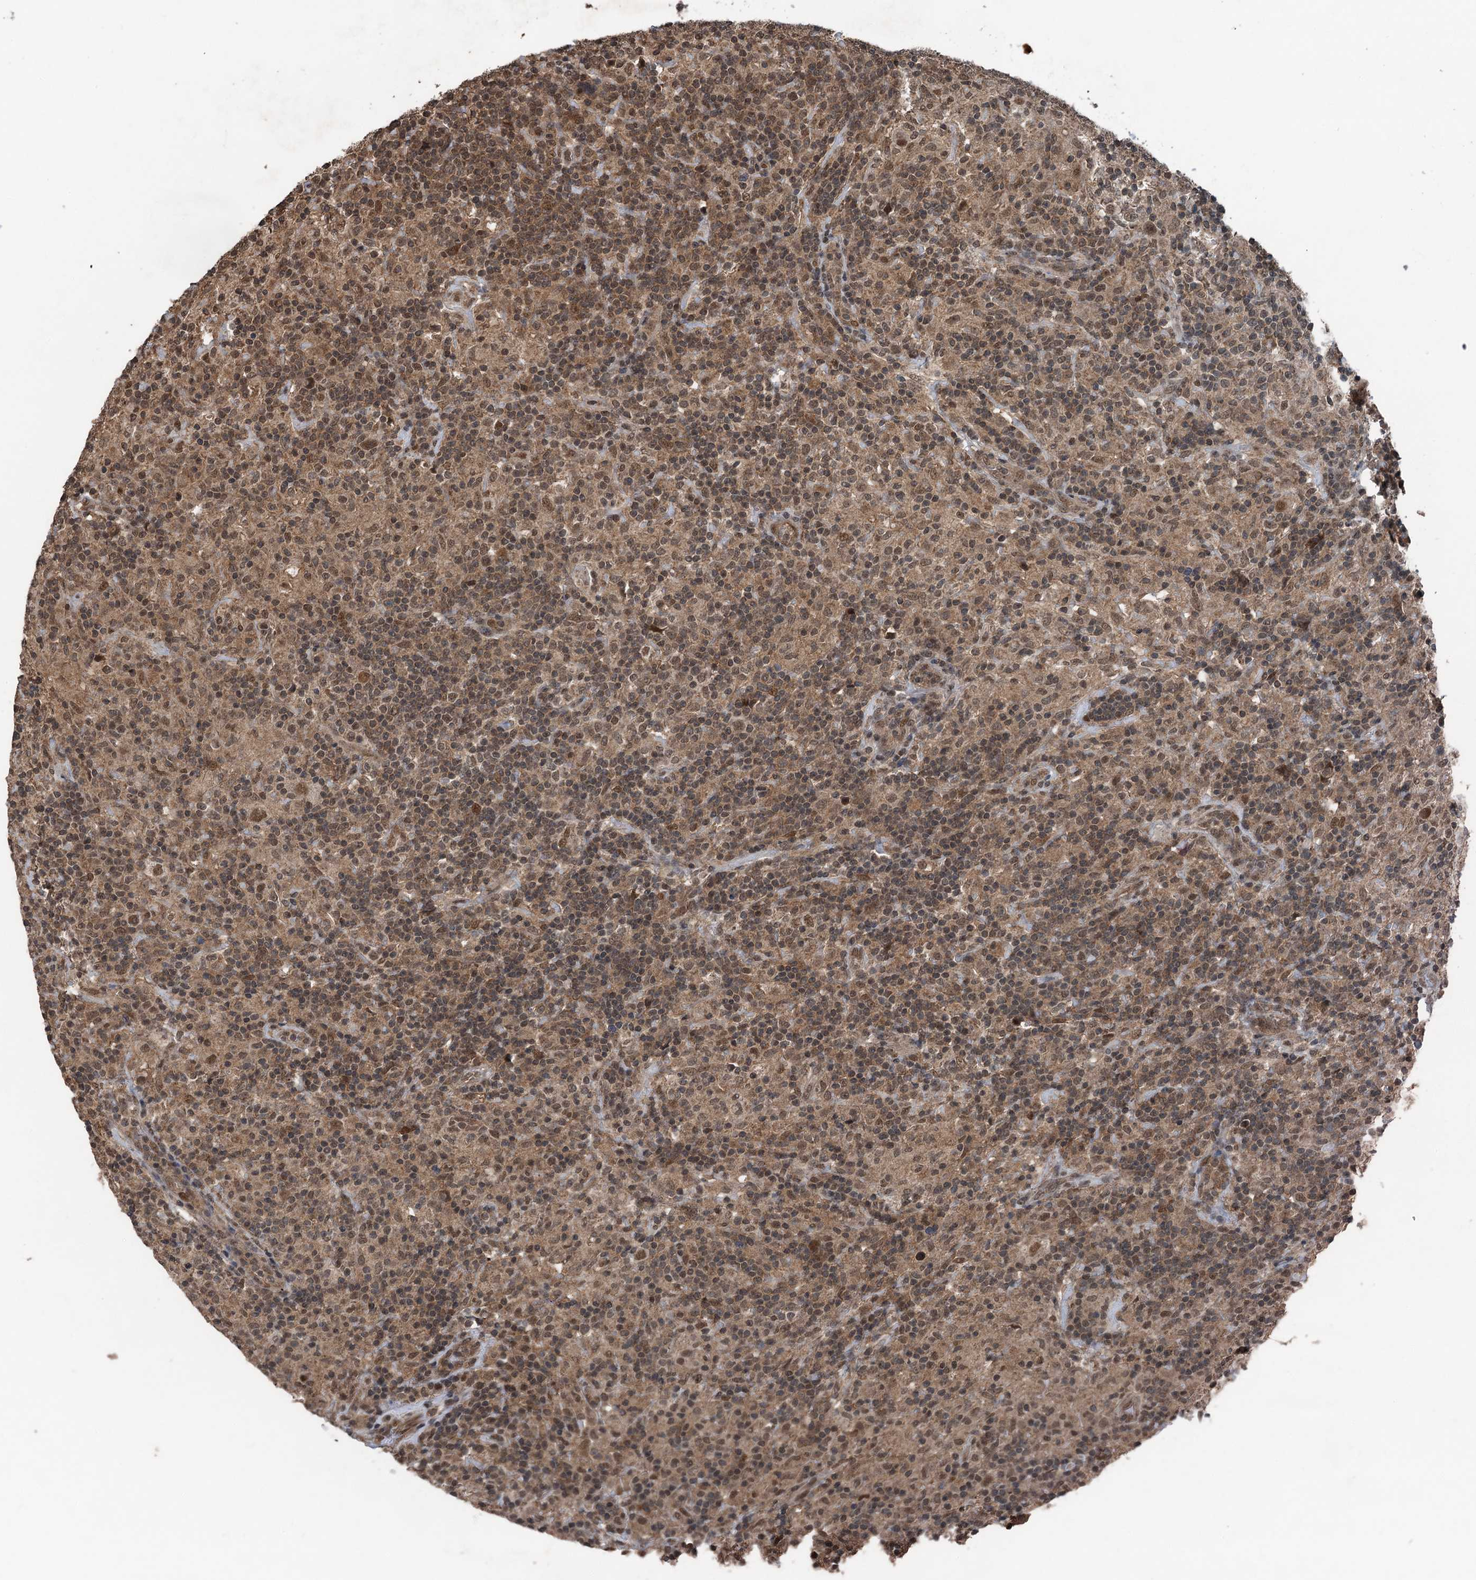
{"staining": {"intensity": "weak", "quantity": ">75%", "location": "nuclear"}, "tissue": "lymphoma", "cell_type": "Tumor cells", "image_type": "cancer", "snomed": [{"axis": "morphology", "description": "Hodgkin's disease, NOS"}, {"axis": "topography", "description": "Lymph node"}], "caption": "Weak nuclear expression is seen in approximately >75% of tumor cells in Hodgkin's disease.", "gene": "UBXN6", "patient": {"sex": "male", "age": 70}}